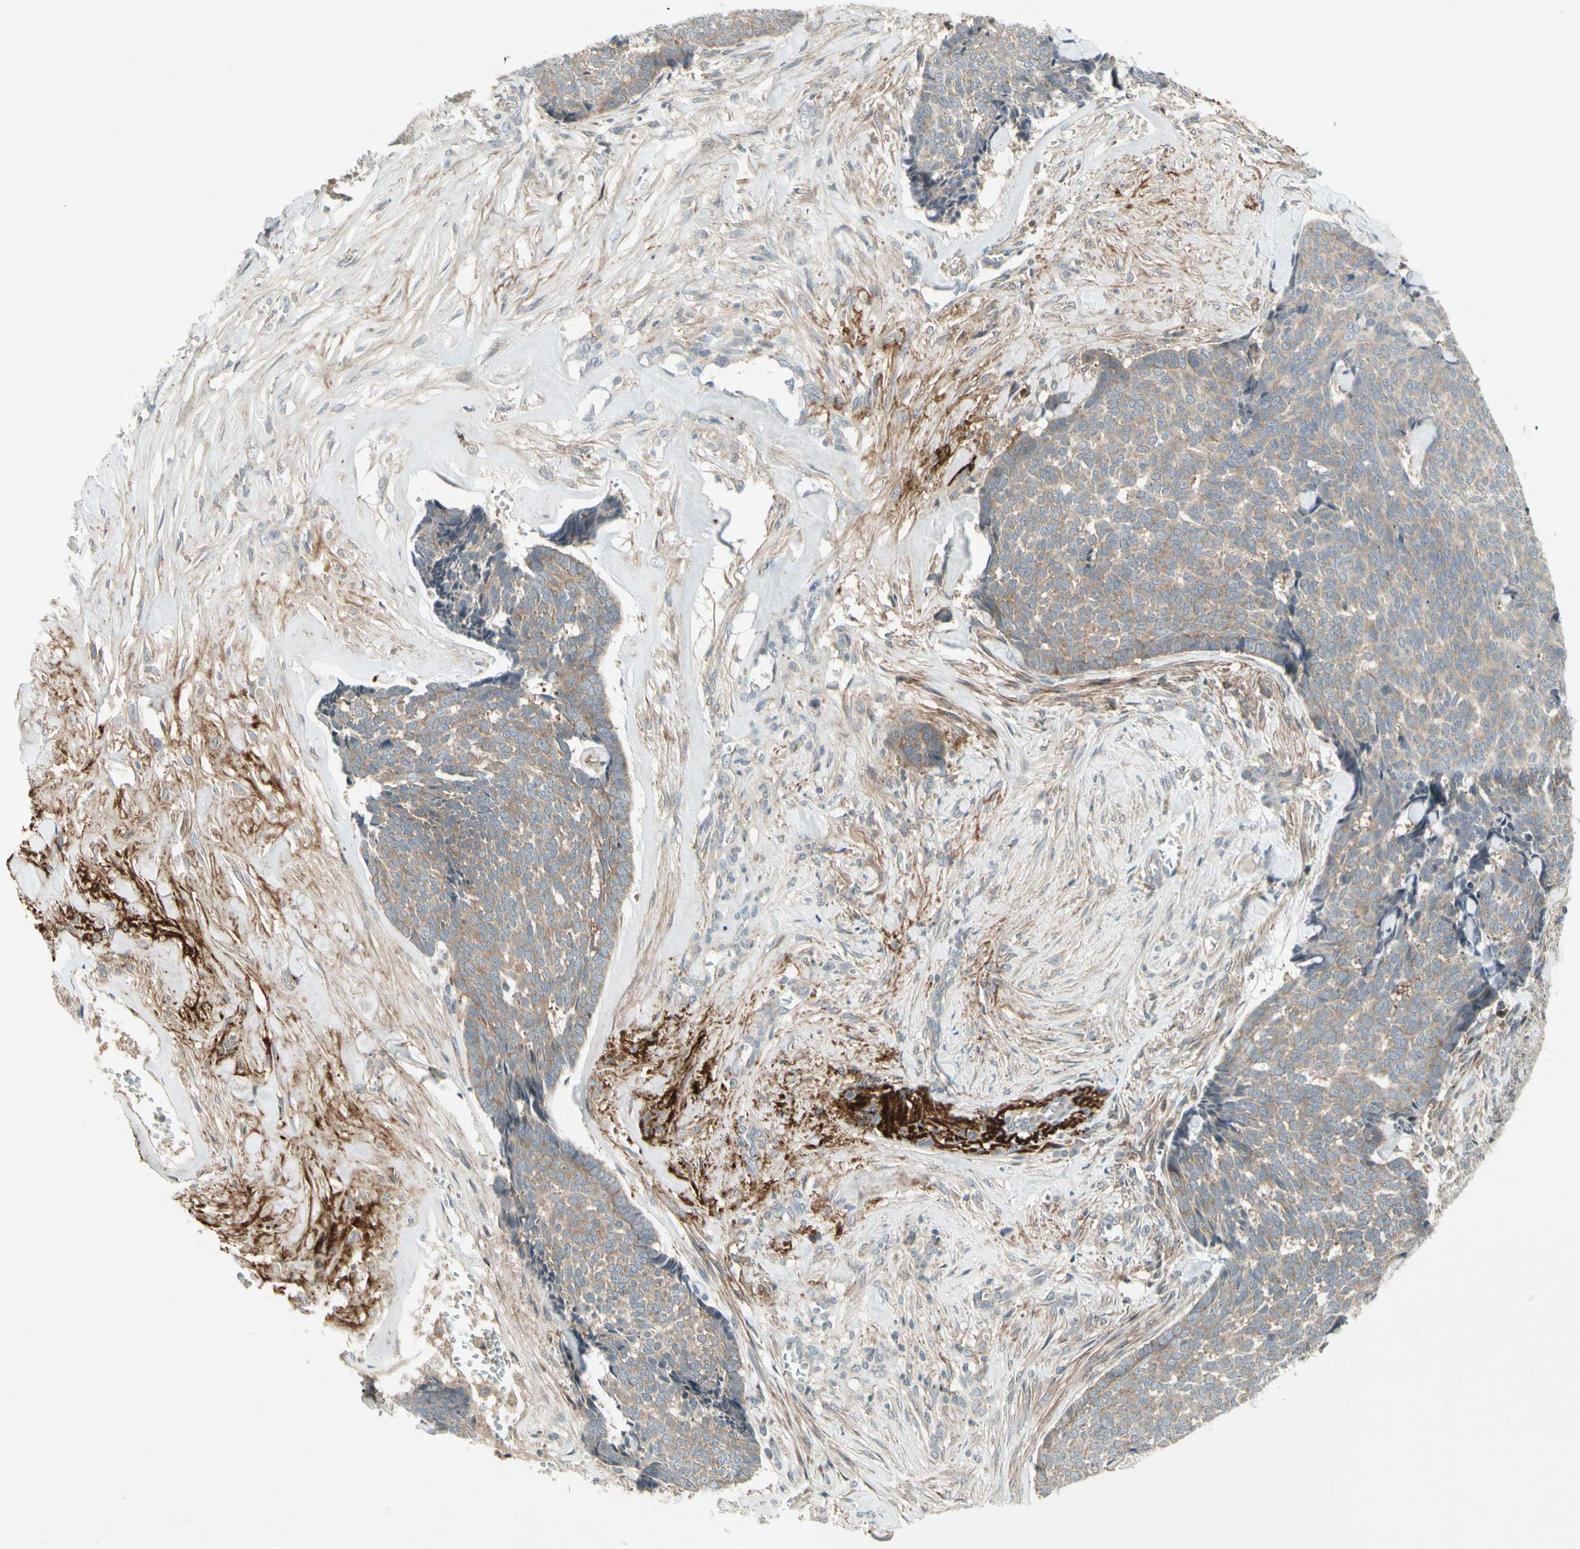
{"staining": {"intensity": "moderate", "quantity": "<25%", "location": "cytoplasmic/membranous"}, "tissue": "skin cancer", "cell_type": "Tumor cells", "image_type": "cancer", "snomed": [{"axis": "morphology", "description": "Basal cell carcinoma"}, {"axis": "topography", "description": "Skin"}], "caption": "Immunohistochemistry photomicrograph of neoplastic tissue: human basal cell carcinoma (skin) stained using immunohistochemistry reveals low levels of moderate protein expression localized specifically in the cytoplasmic/membranous of tumor cells, appearing as a cytoplasmic/membranous brown color.", "gene": "ETF1", "patient": {"sex": "male", "age": 84}}